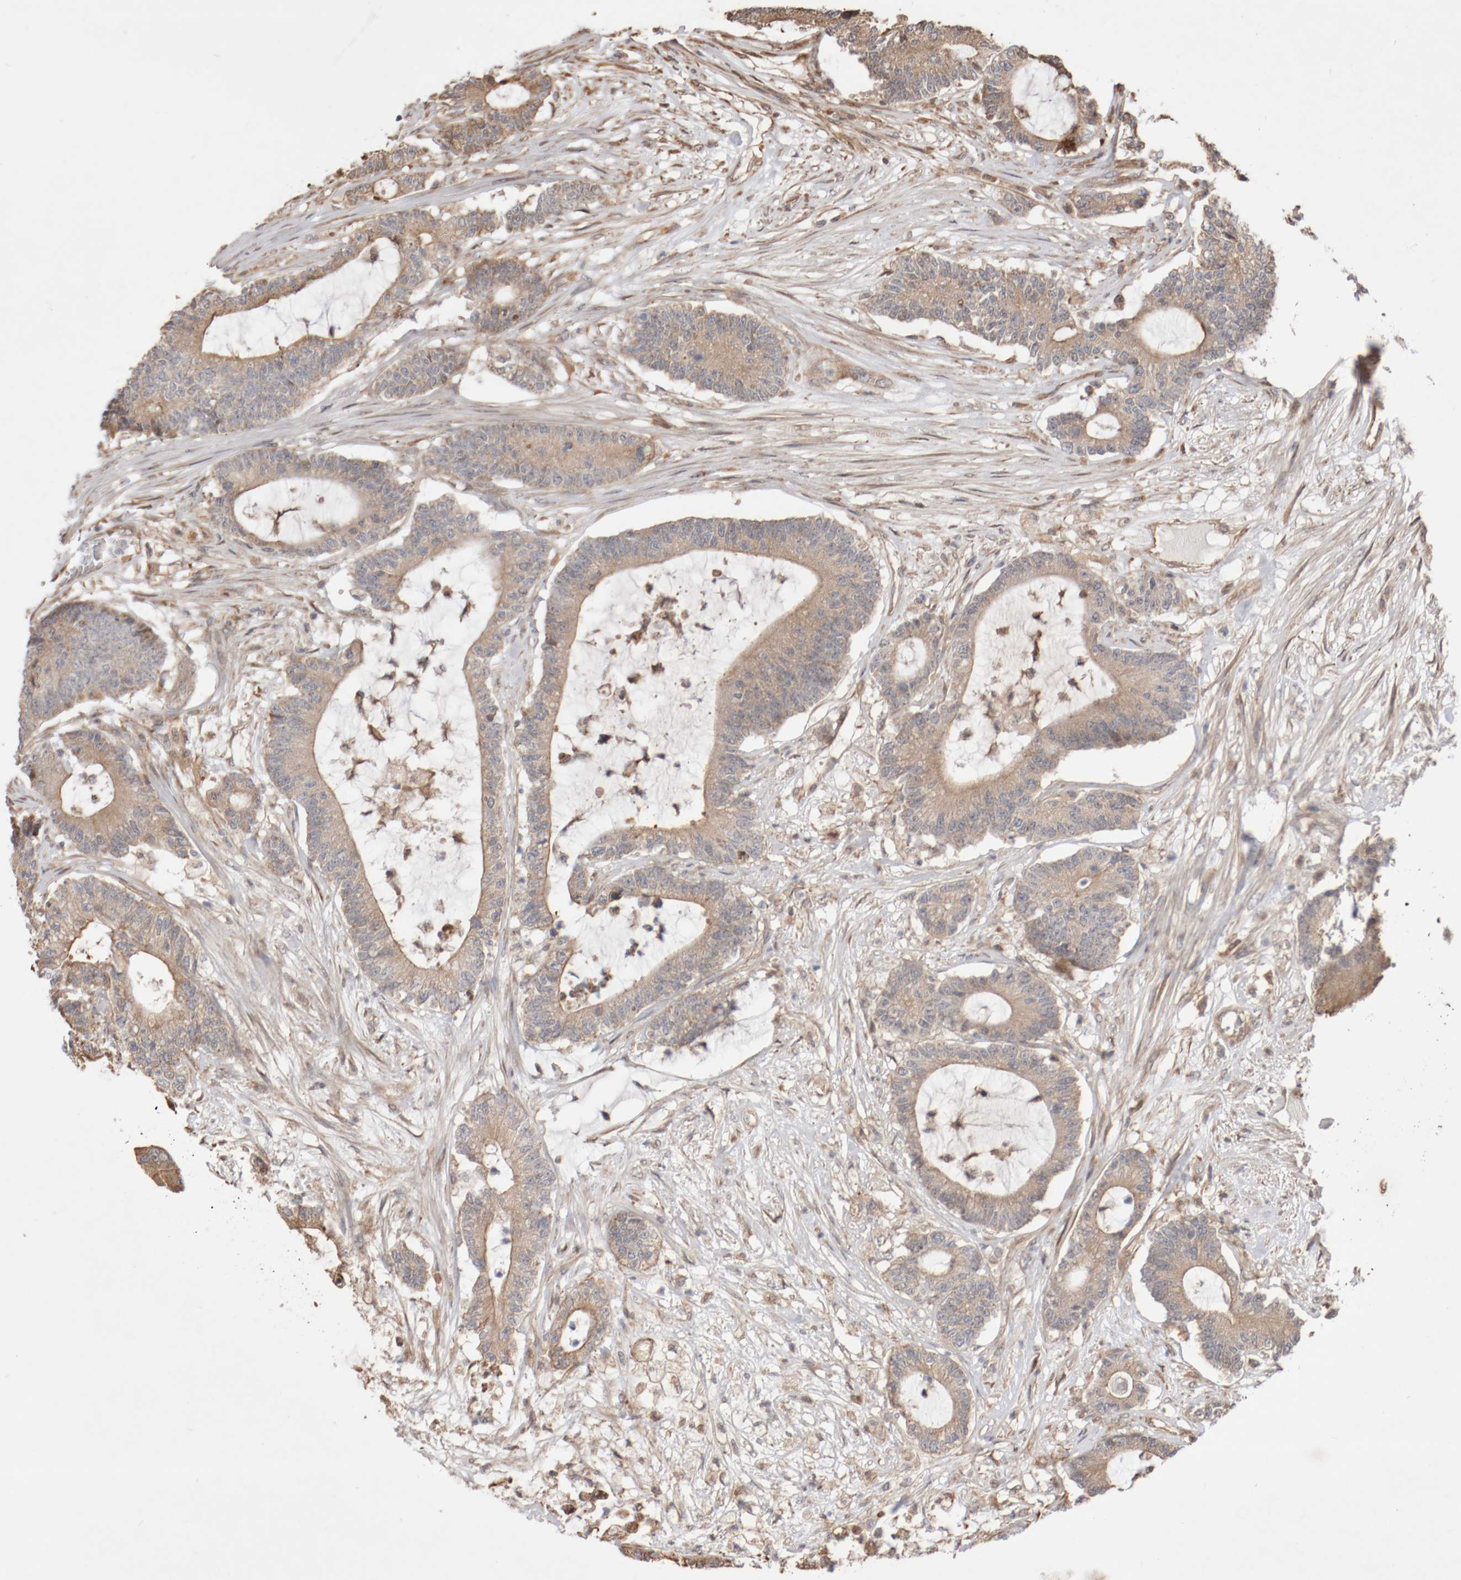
{"staining": {"intensity": "weak", "quantity": ">75%", "location": "cytoplasmic/membranous"}, "tissue": "colorectal cancer", "cell_type": "Tumor cells", "image_type": "cancer", "snomed": [{"axis": "morphology", "description": "Adenocarcinoma, NOS"}, {"axis": "topography", "description": "Colon"}], "caption": "A low amount of weak cytoplasmic/membranous expression is identified in about >75% of tumor cells in colorectal cancer tissue. (DAB (3,3'-diaminobenzidine) IHC with brightfield microscopy, high magnification).", "gene": "DPH7", "patient": {"sex": "female", "age": 84}}